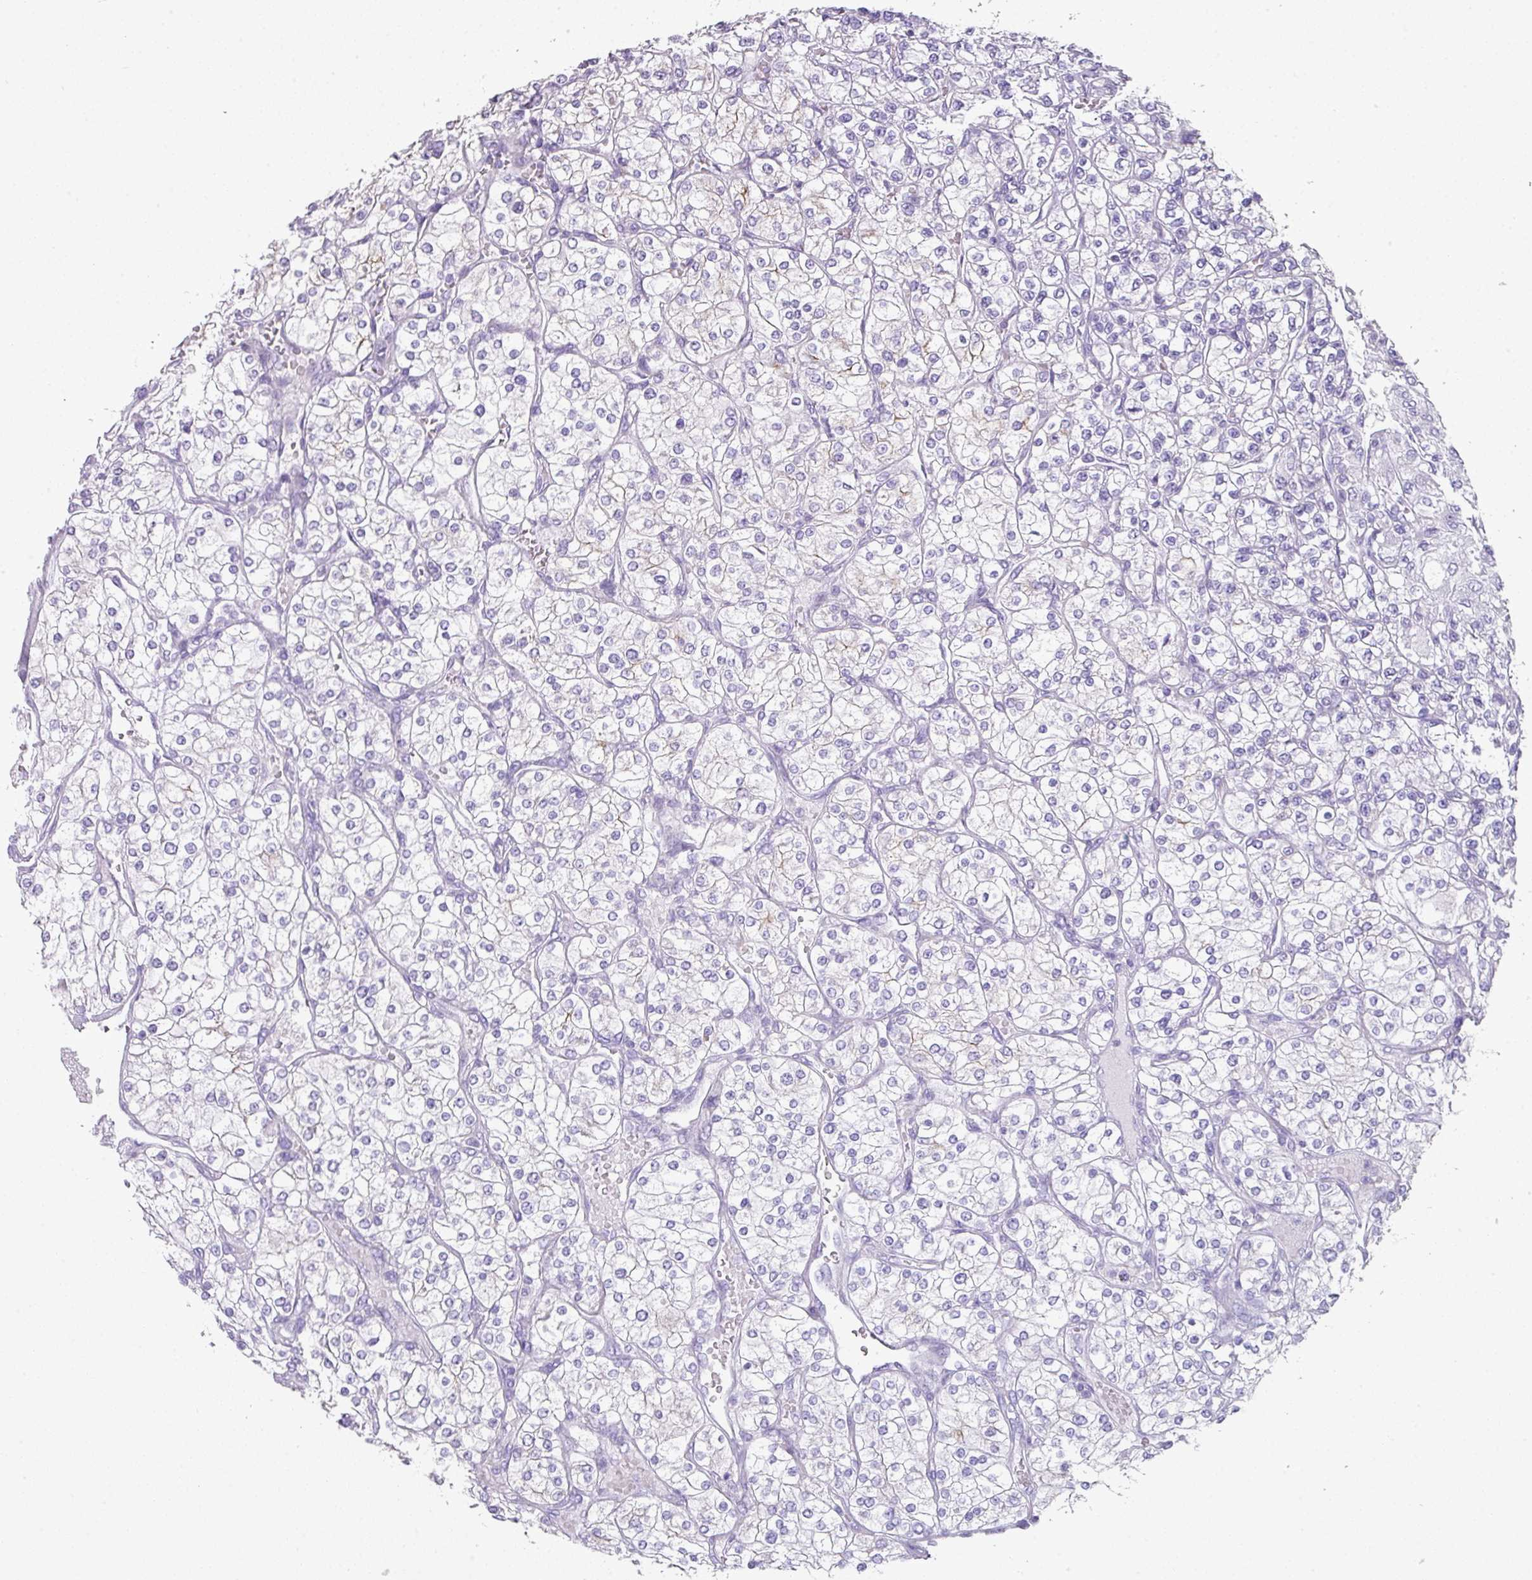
{"staining": {"intensity": "negative", "quantity": "none", "location": "none"}, "tissue": "renal cancer", "cell_type": "Tumor cells", "image_type": "cancer", "snomed": [{"axis": "morphology", "description": "Adenocarcinoma, NOS"}, {"axis": "topography", "description": "Kidney"}], "caption": "Tumor cells are negative for protein expression in human adenocarcinoma (renal).", "gene": "GLI4", "patient": {"sex": "male", "age": 80}}